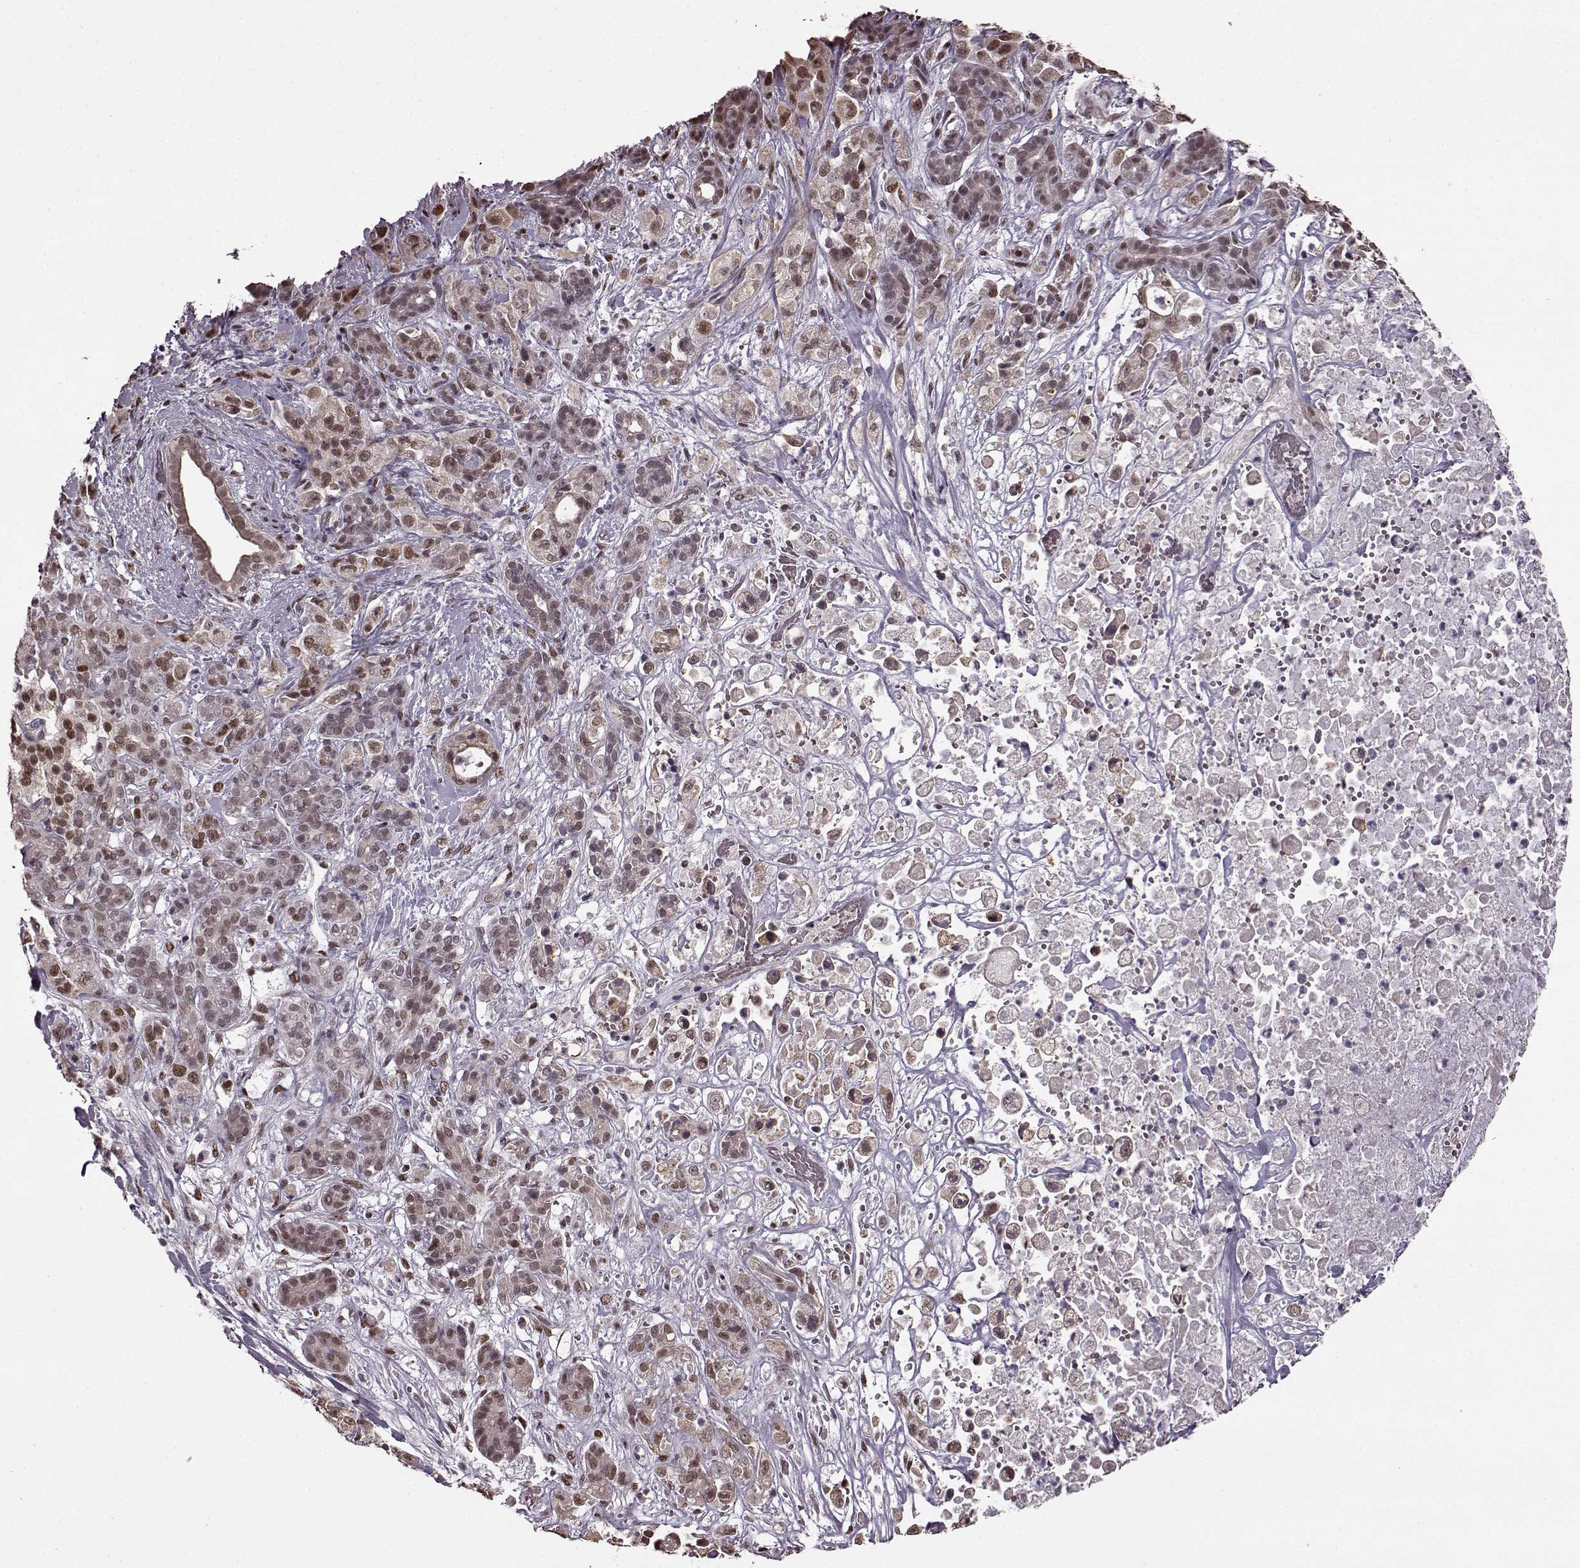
{"staining": {"intensity": "weak", "quantity": ">75%", "location": "nuclear"}, "tissue": "pancreatic cancer", "cell_type": "Tumor cells", "image_type": "cancer", "snomed": [{"axis": "morphology", "description": "Adenocarcinoma, NOS"}, {"axis": "topography", "description": "Pancreas"}], "caption": "A high-resolution histopathology image shows IHC staining of pancreatic adenocarcinoma, which exhibits weak nuclear positivity in approximately >75% of tumor cells.", "gene": "FTO", "patient": {"sex": "male", "age": 44}}